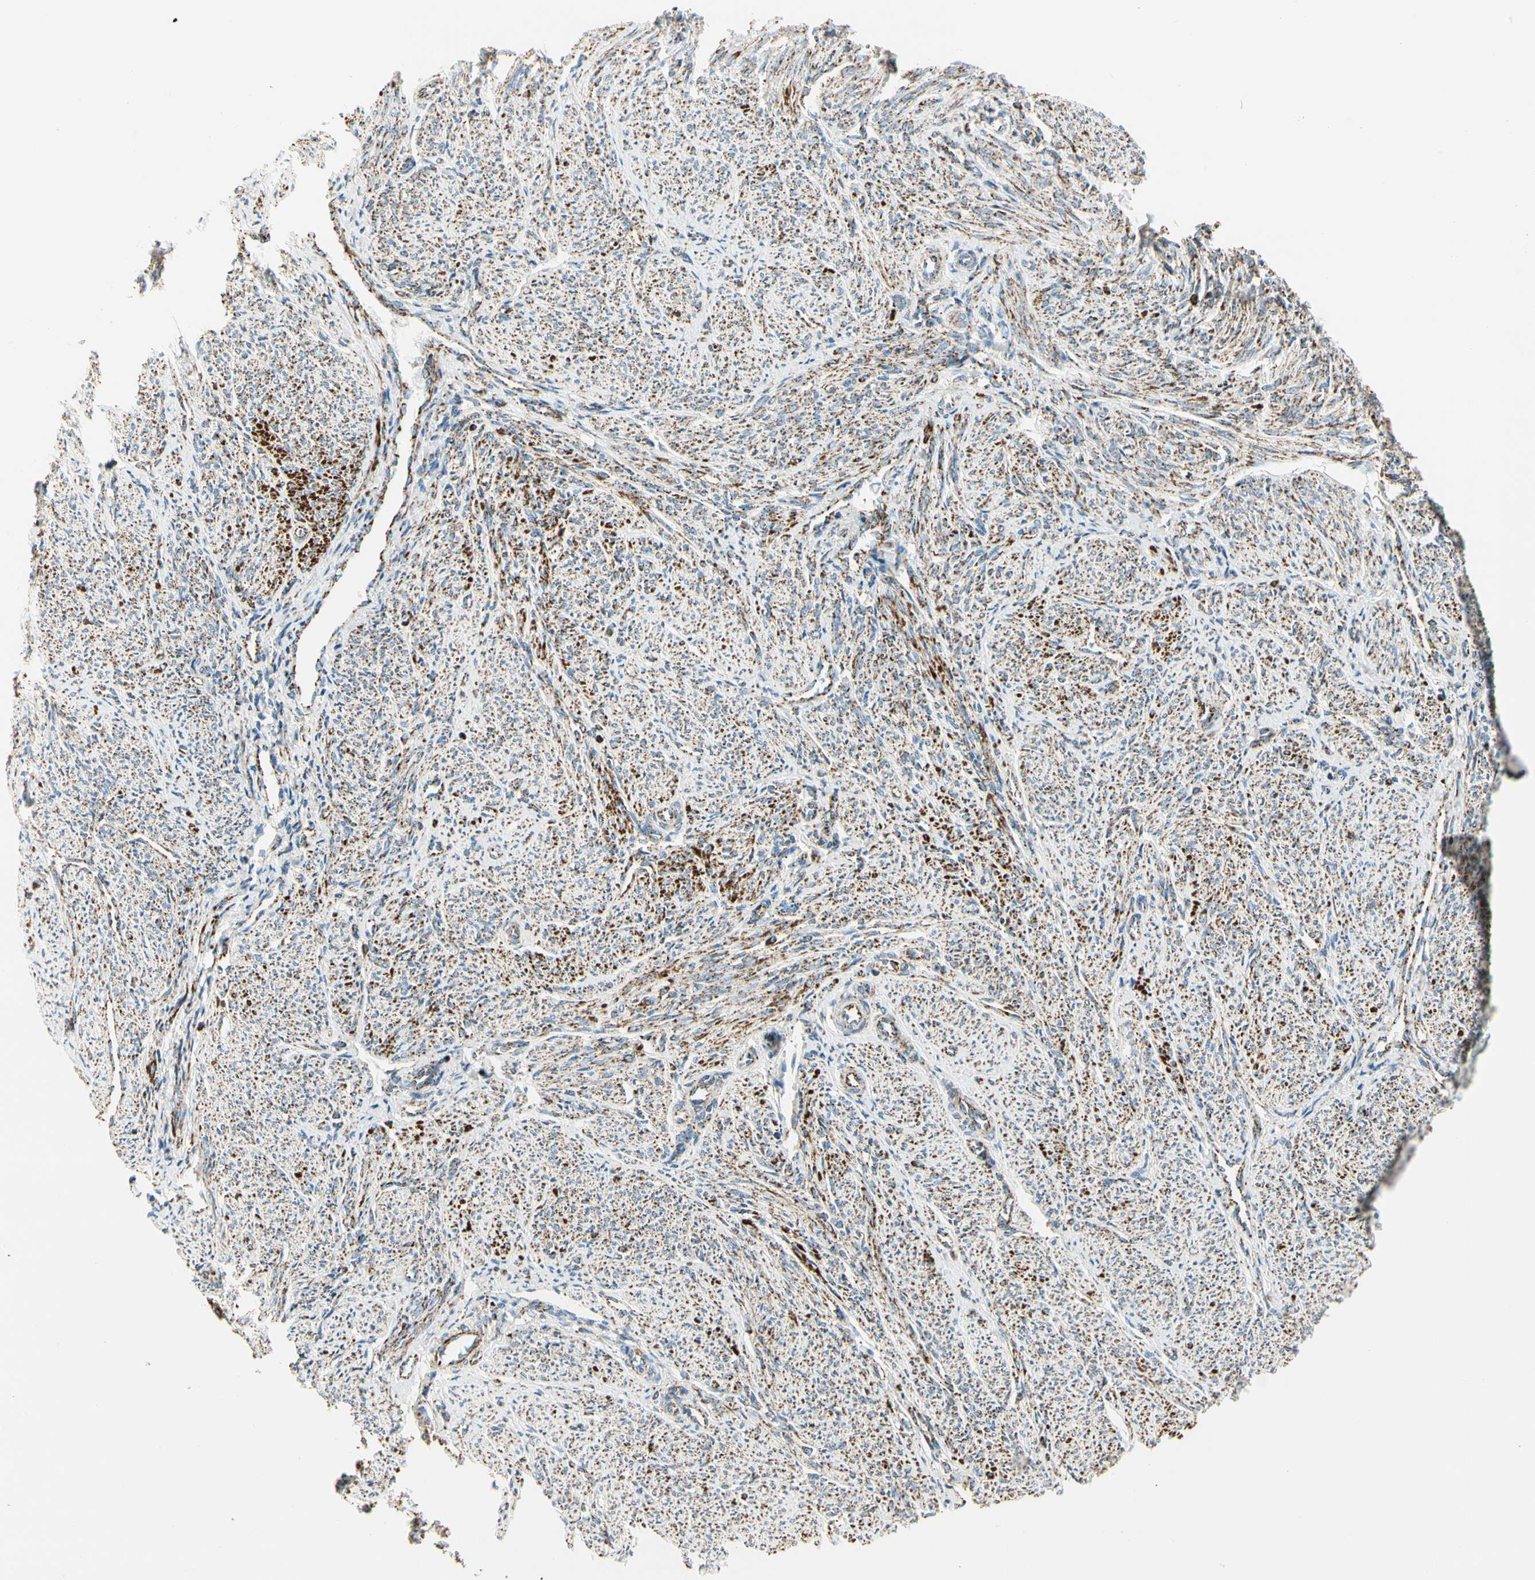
{"staining": {"intensity": "moderate", "quantity": ">75%", "location": "cytoplasmic/membranous"}, "tissue": "smooth muscle", "cell_type": "Smooth muscle cells", "image_type": "normal", "snomed": [{"axis": "morphology", "description": "Normal tissue, NOS"}, {"axis": "topography", "description": "Smooth muscle"}], "caption": "High-magnification brightfield microscopy of normal smooth muscle stained with DAB (brown) and counterstained with hematoxylin (blue). smooth muscle cells exhibit moderate cytoplasmic/membranous positivity is present in about>75% of cells.", "gene": "ME2", "patient": {"sex": "female", "age": 65}}